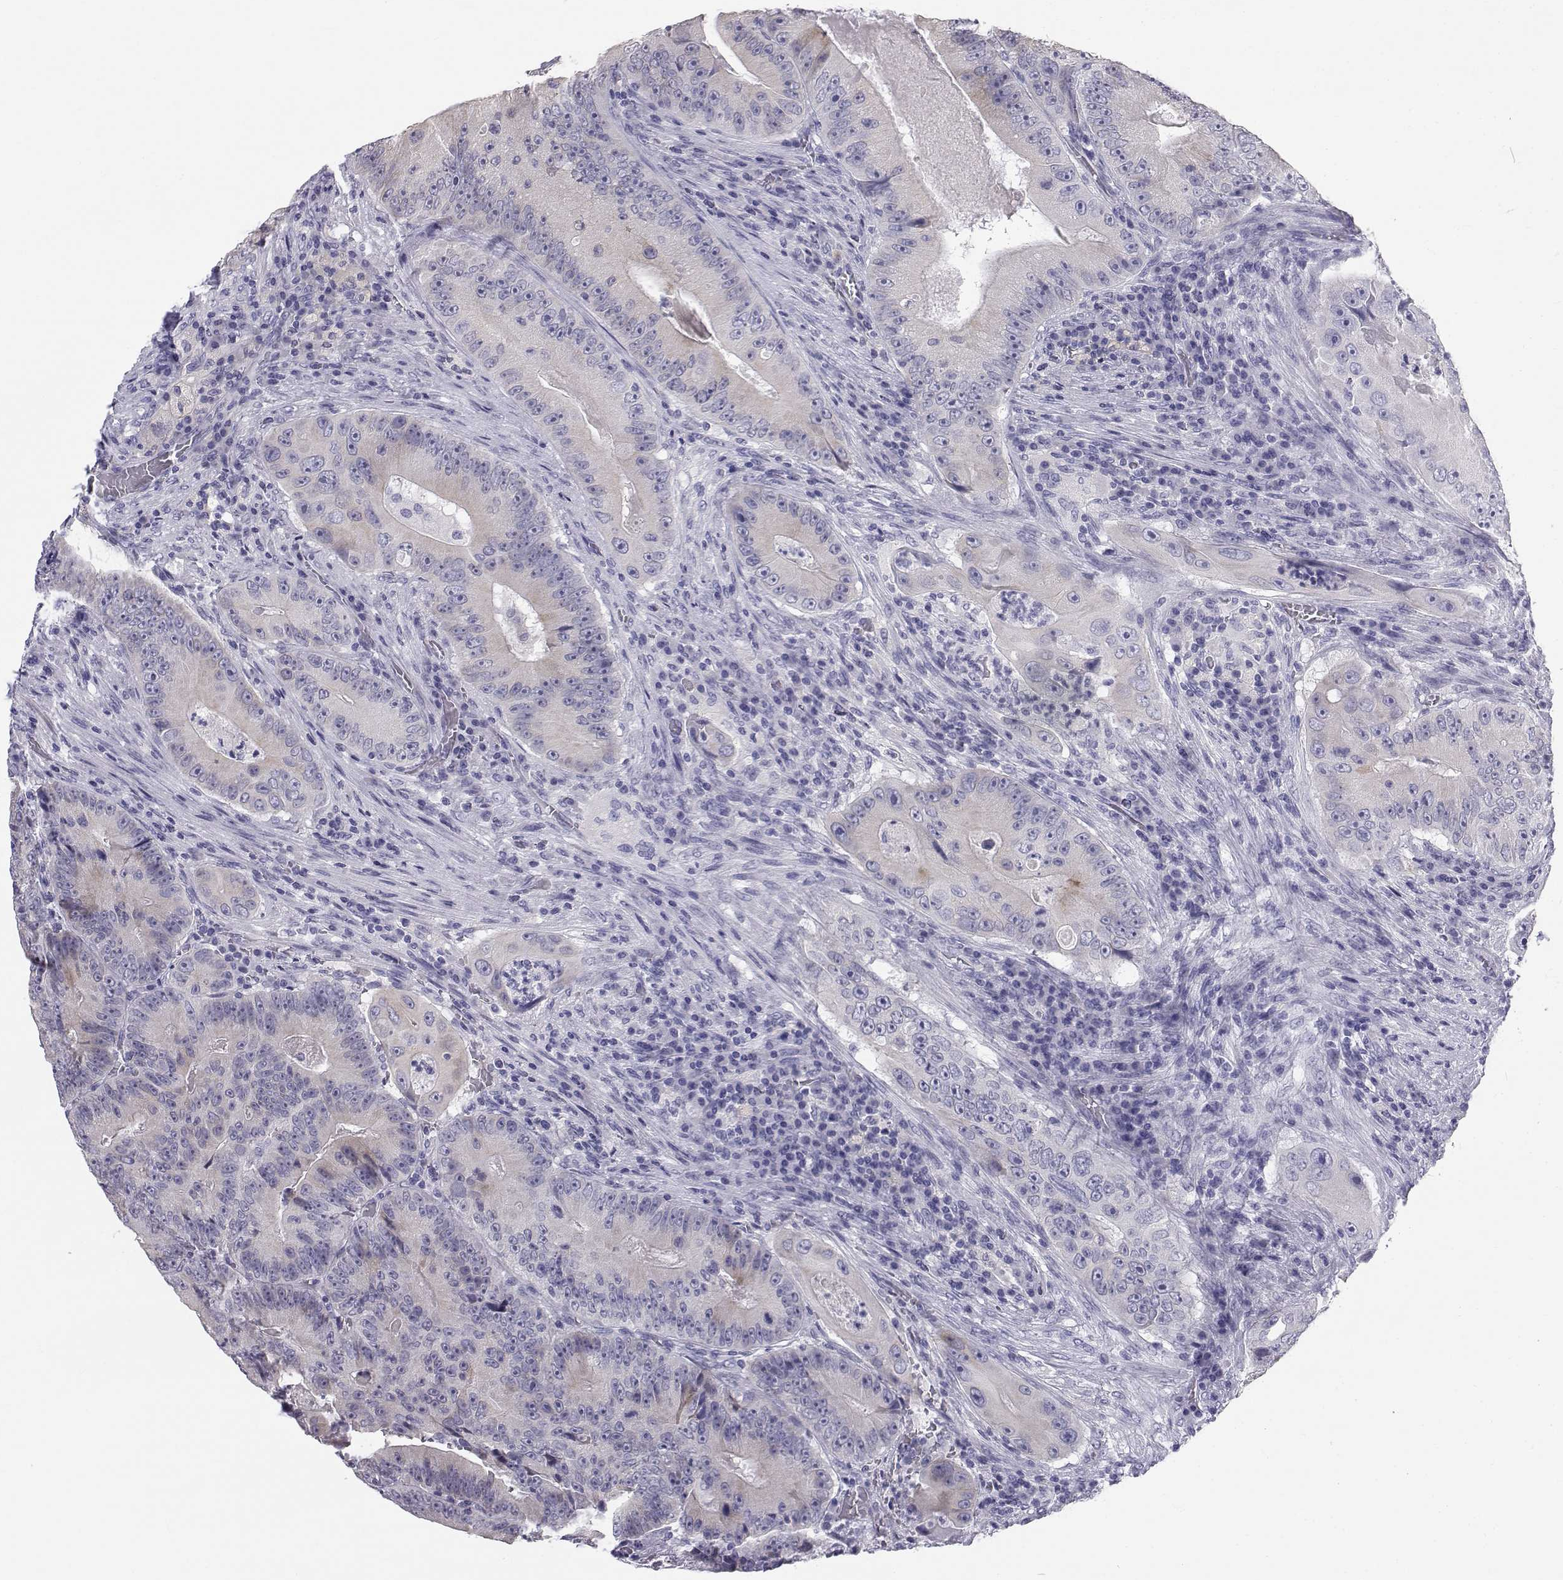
{"staining": {"intensity": "negative", "quantity": "none", "location": "none"}, "tissue": "colorectal cancer", "cell_type": "Tumor cells", "image_type": "cancer", "snomed": [{"axis": "morphology", "description": "Adenocarcinoma, NOS"}, {"axis": "topography", "description": "Colon"}], "caption": "Tumor cells are negative for brown protein staining in colorectal adenocarcinoma.", "gene": "RNASE12", "patient": {"sex": "female", "age": 86}}